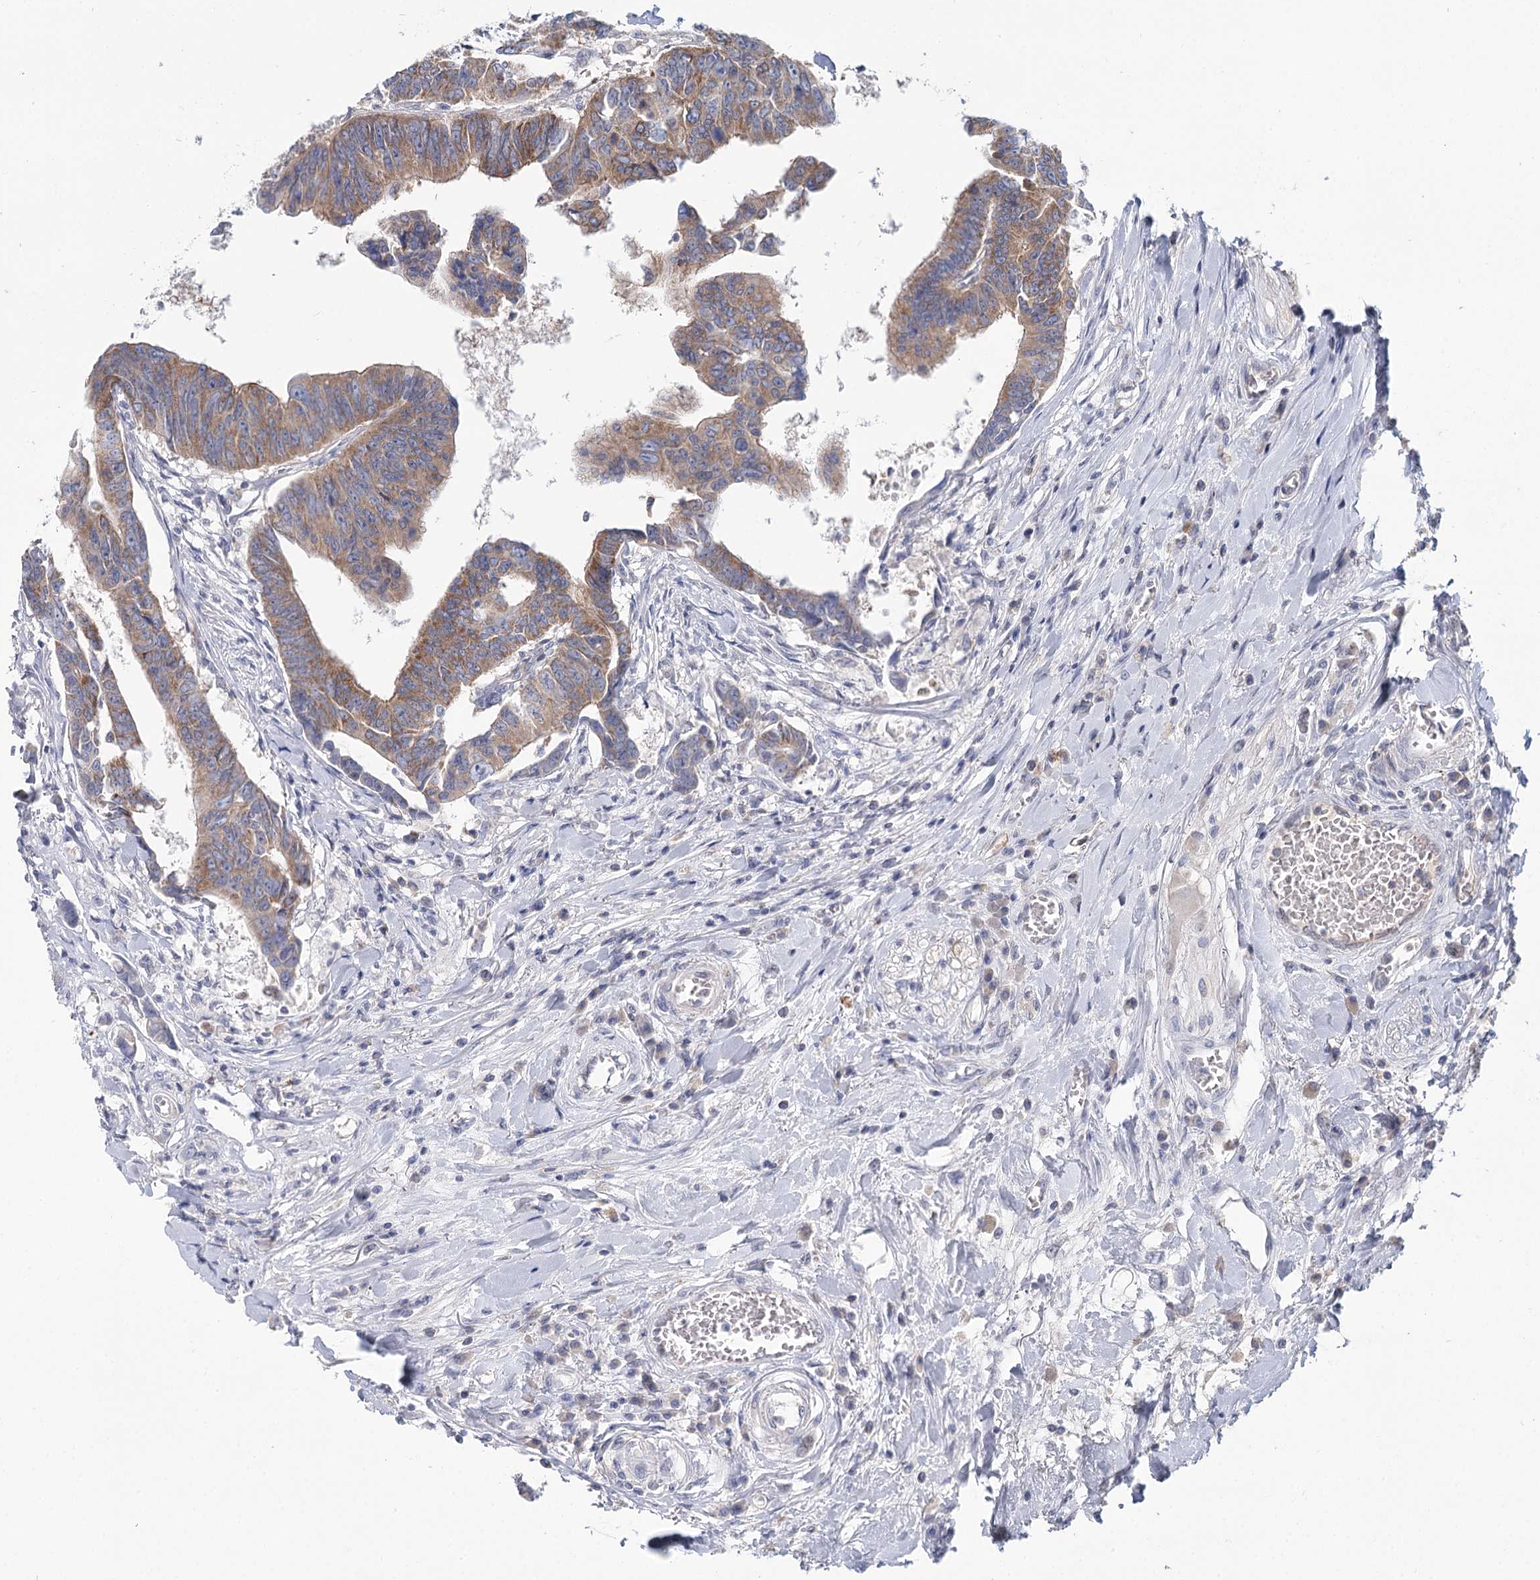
{"staining": {"intensity": "moderate", "quantity": ">75%", "location": "cytoplasmic/membranous"}, "tissue": "colorectal cancer", "cell_type": "Tumor cells", "image_type": "cancer", "snomed": [{"axis": "morphology", "description": "Adenocarcinoma, NOS"}, {"axis": "topography", "description": "Rectum"}], "caption": "Human colorectal cancer stained with a protein marker reveals moderate staining in tumor cells.", "gene": "ARHGAP44", "patient": {"sex": "female", "age": 65}}